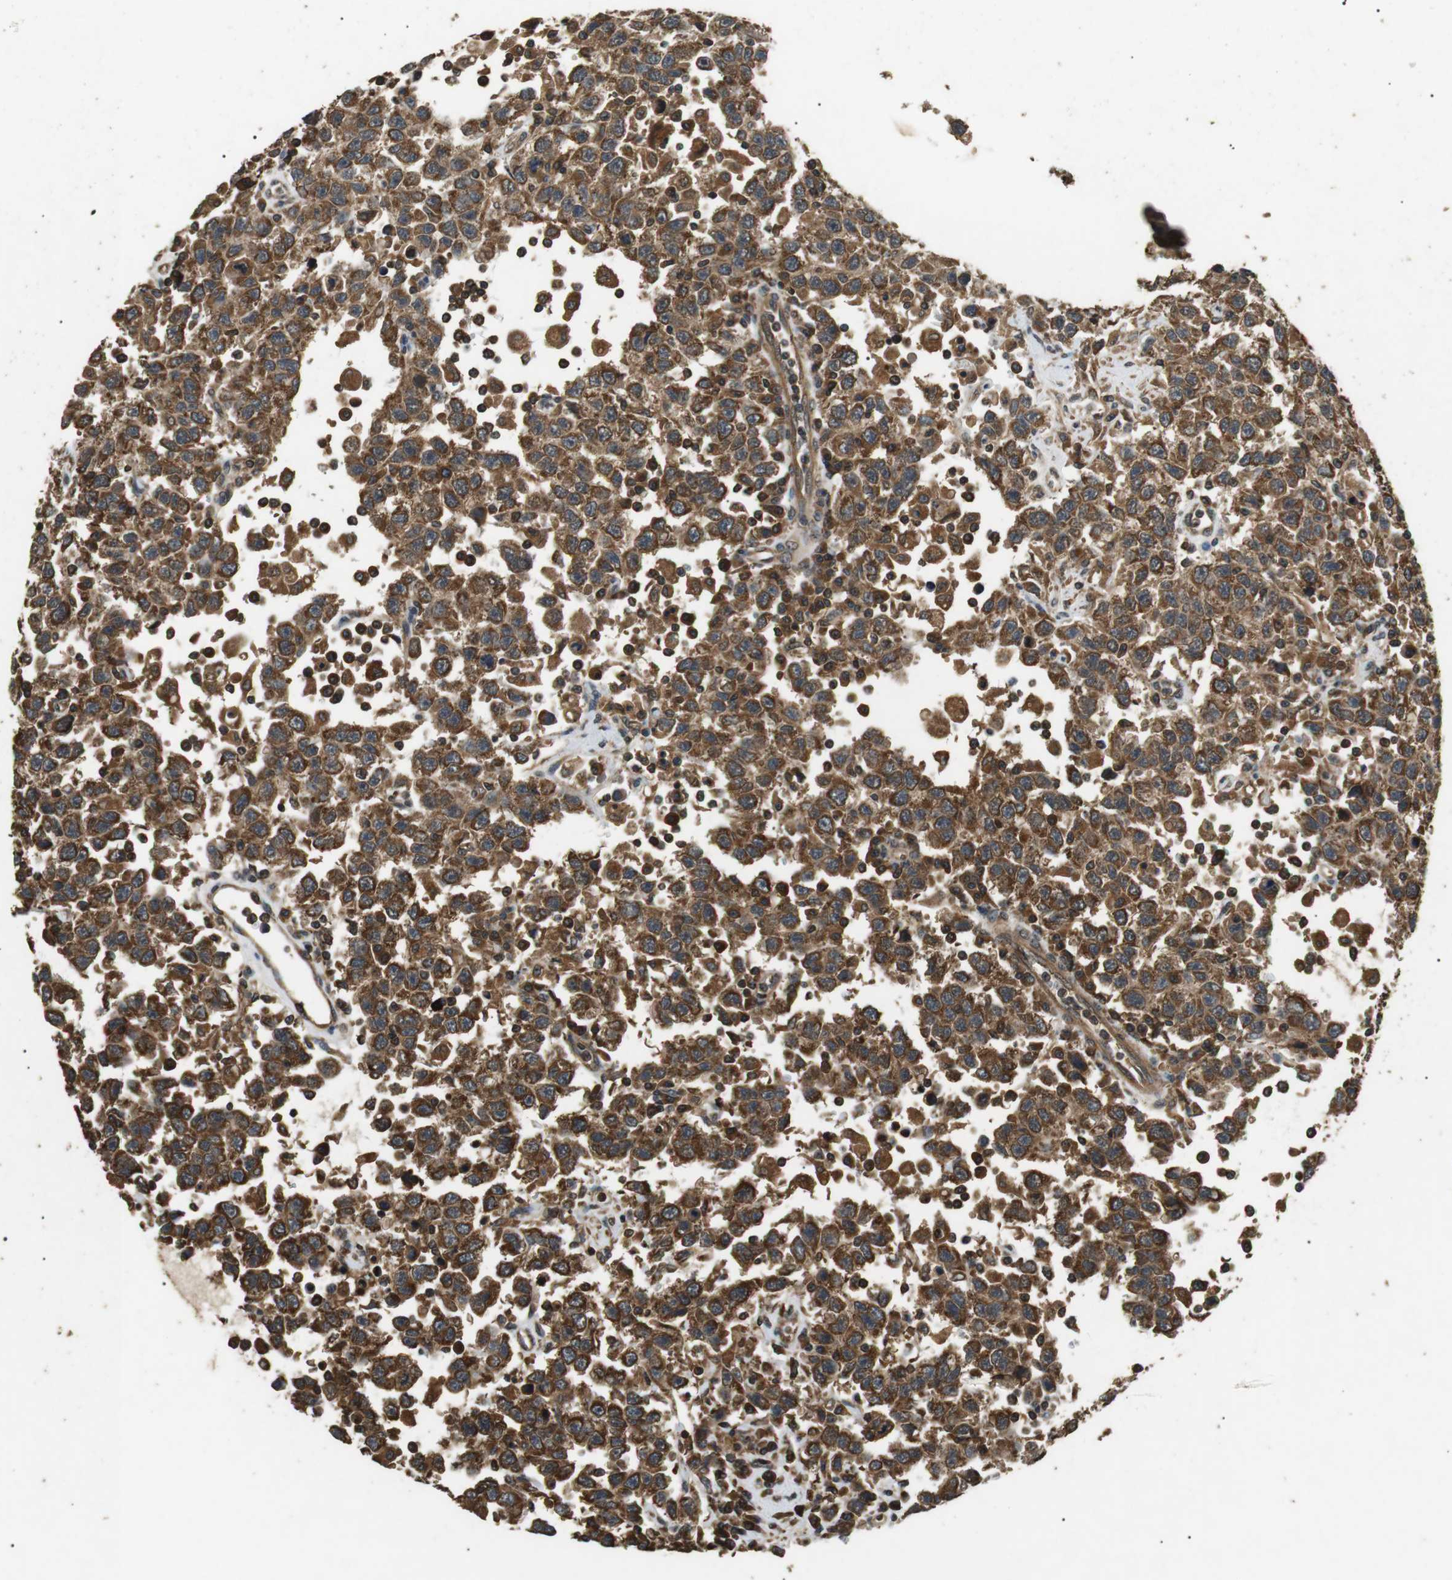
{"staining": {"intensity": "strong", "quantity": ">75%", "location": "cytoplasmic/membranous"}, "tissue": "testis cancer", "cell_type": "Tumor cells", "image_type": "cancer", "snomed": [{"axis": "morphology", "description": "Seminoma, NOS"}, {"axis": "topography", "description": "Testis"}], "caption": "A photomicrograph of human seminoma (testis) stained for a protein shows strong cytoplasmic/membranous brown staining in tumor cells.", "gene": "TBC1D15", "patient": {"sex": "male", "age": 41}}